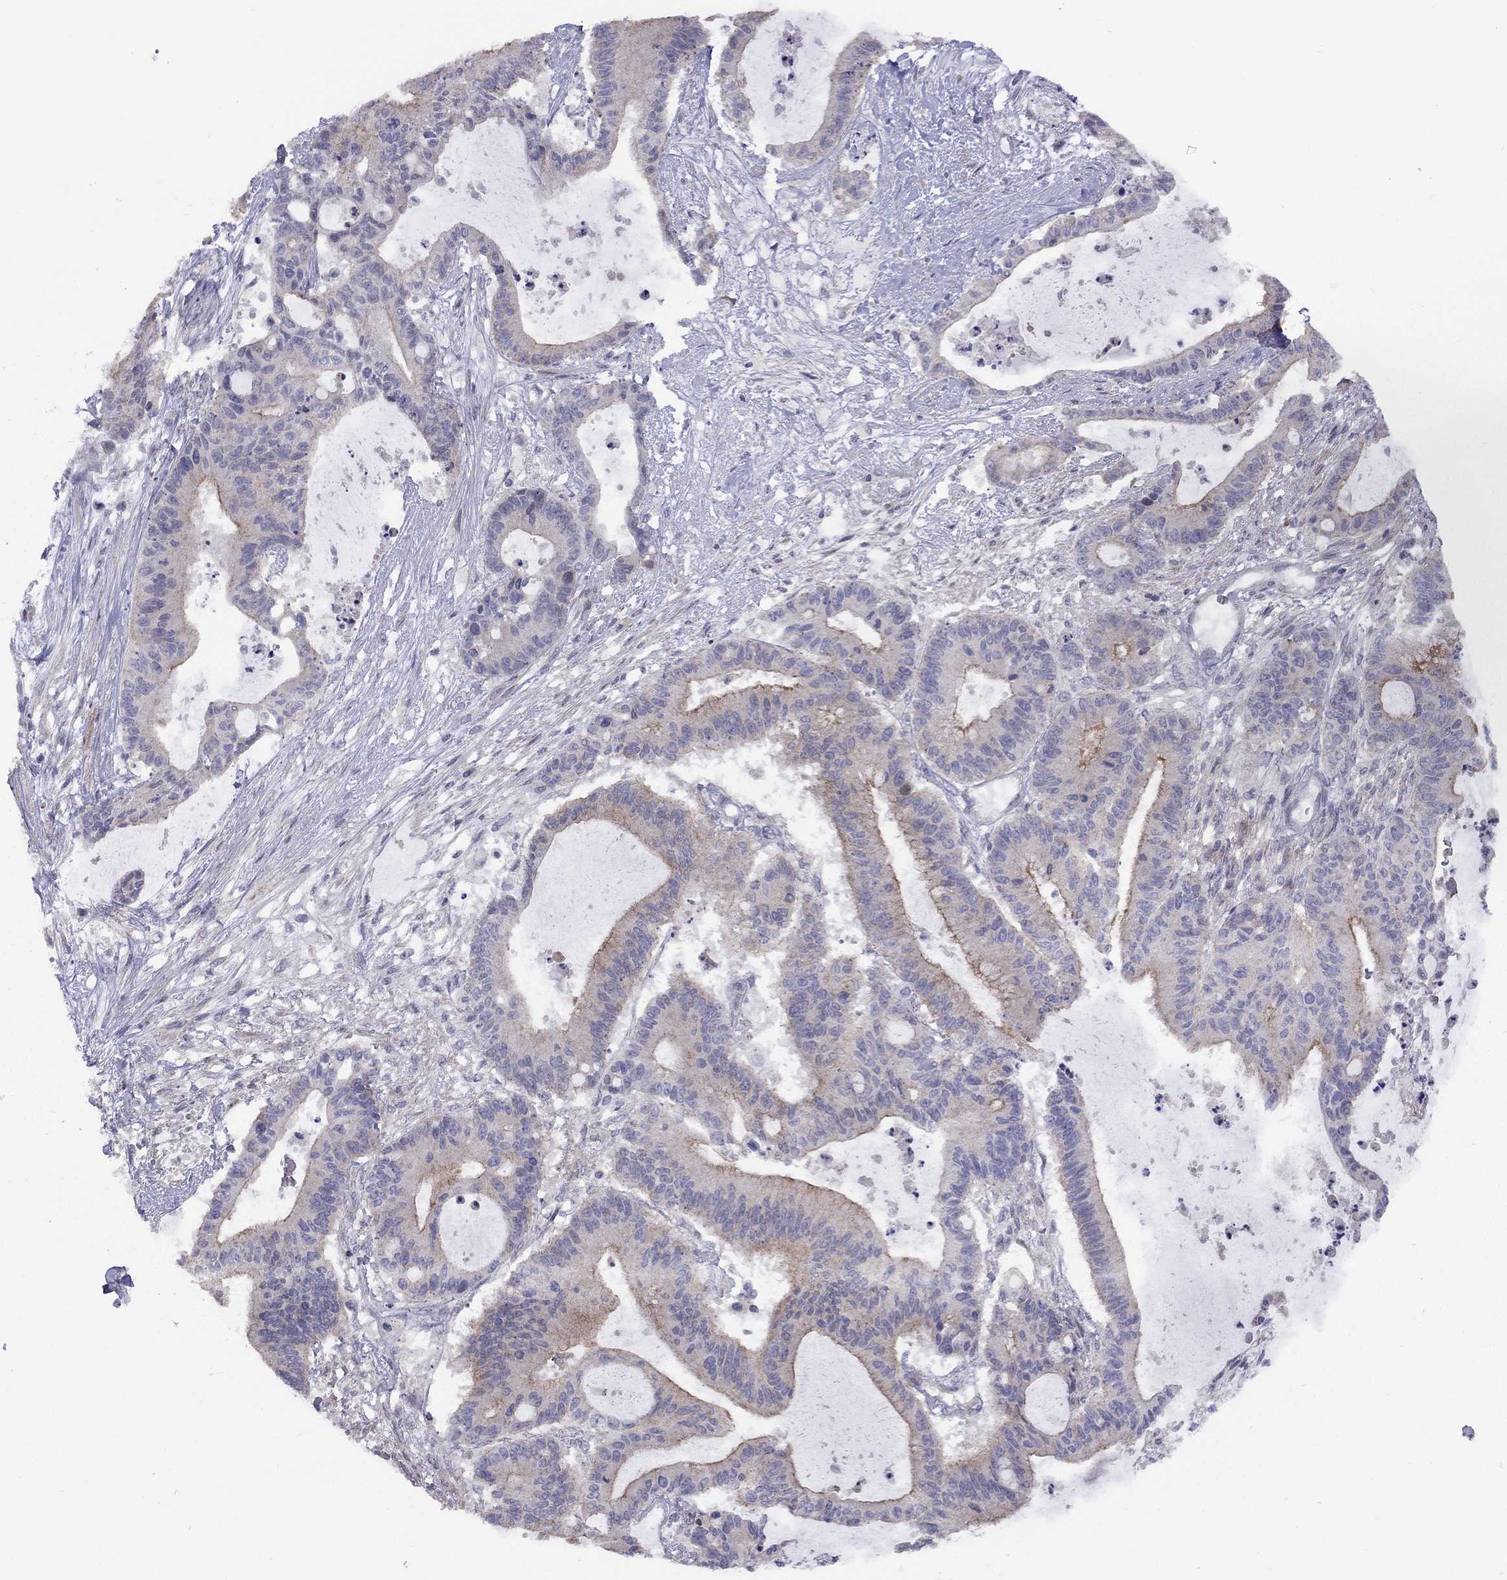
{"staining": {"intensity": "strong", "quantity": "<25%", "location": "cytoplasmic/membranous"}, "tissue": "liver cancer", "cell_type": "Tumor cells", "image_type": "cancer", "snomed": [{"axis": "morphology", "description": "Normal tissue, NOS"}, {"axis": "morphology", "description": "Cholangiocarcinoma"}, {"axis": "topography", "description": "Liver"}, {"axis": "topography", "description": "Peripheral nerve tissue"}], "caption": "Protein staining reveals strong cytoplasmic/membranous positivity in about <25% of tumor cells in liver cancer.", "gene": "SYTL2", "patient": {"sex": "female", "age": 73}}